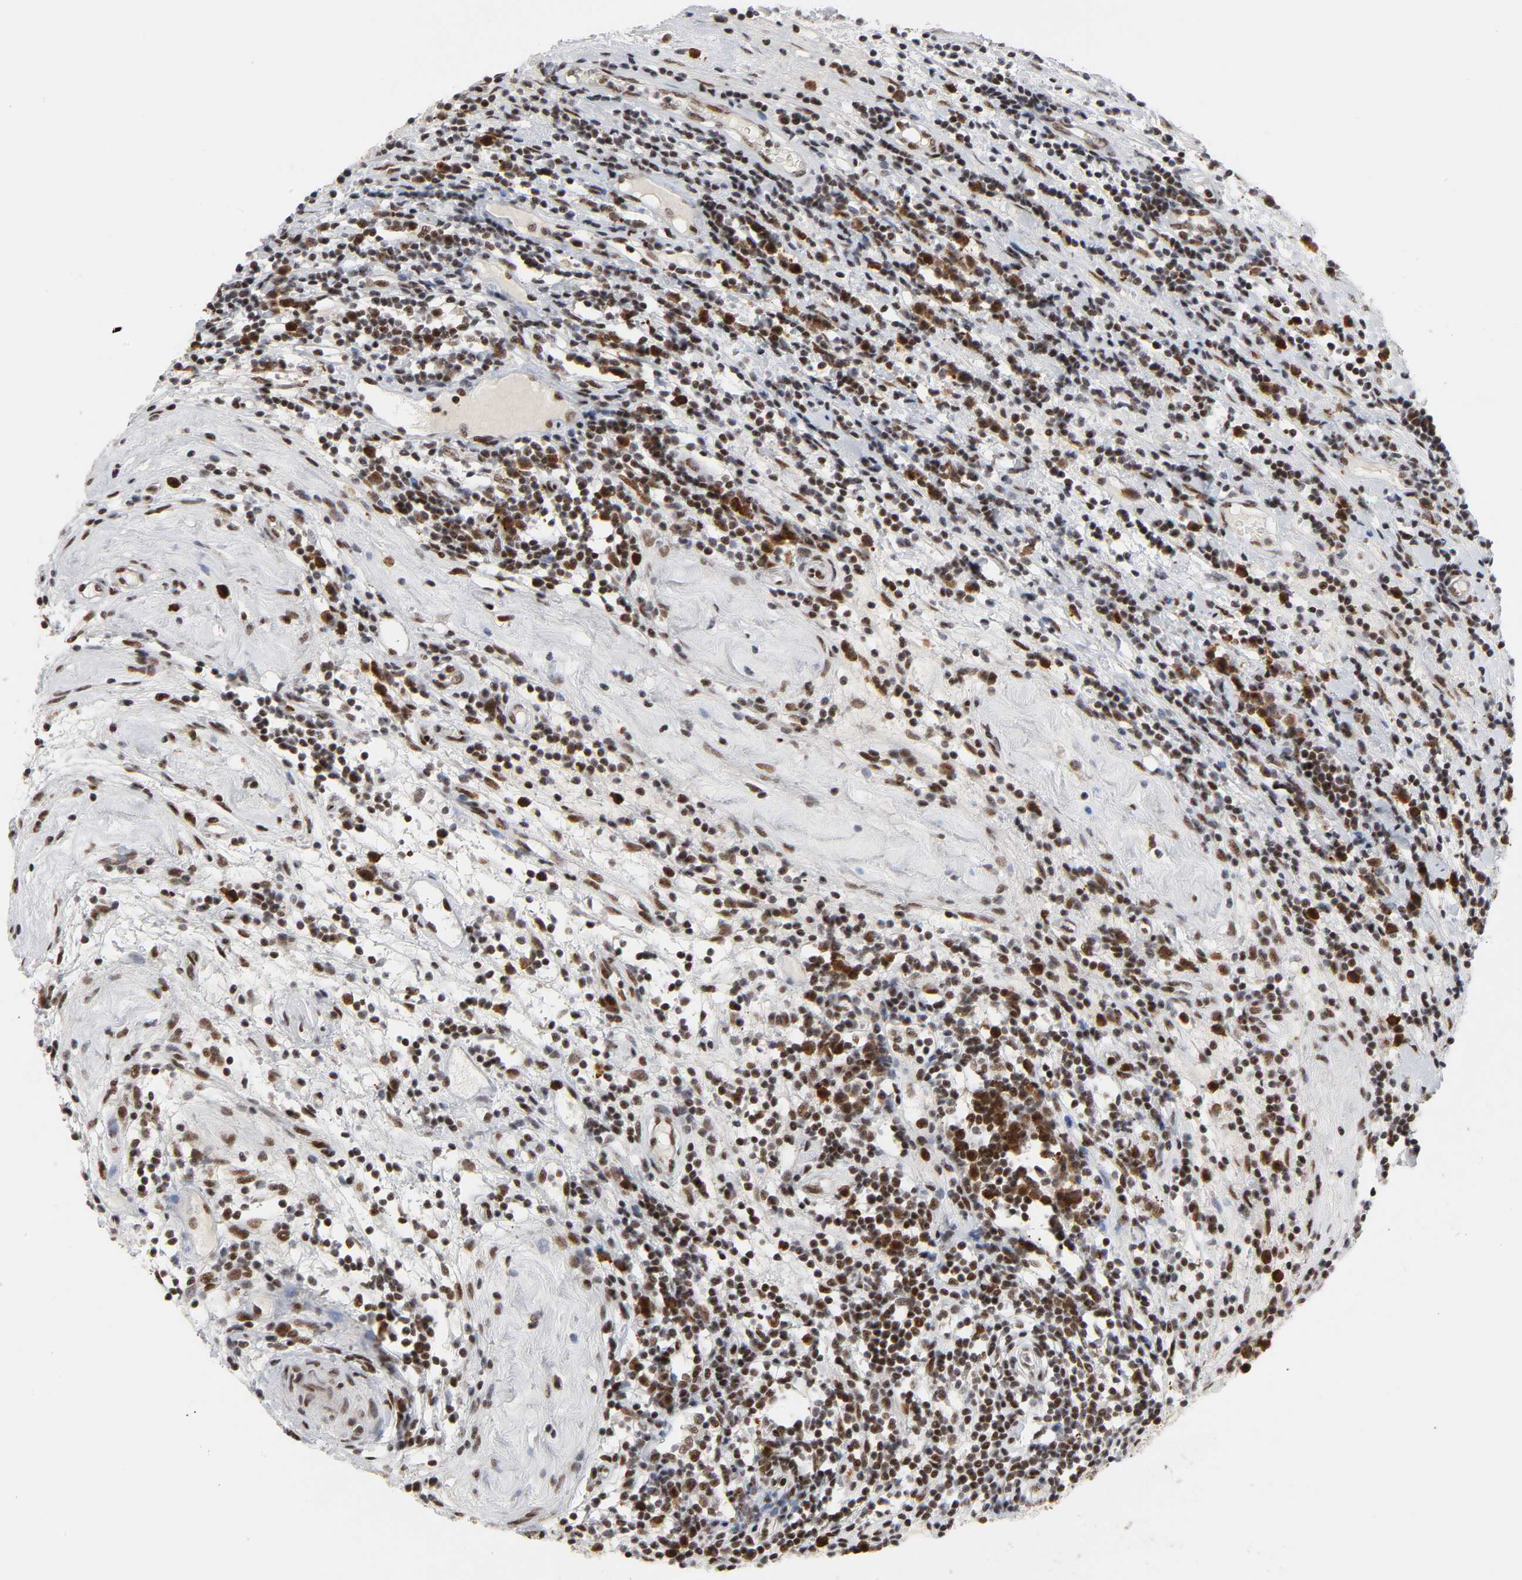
{"staining": {"intensity": "strong", "quantity": ">75%", "location": "nuclear"}, "tissue": "testis cancer", "cell_type": "Tumor cells", "image_type": "cancer", "snomed": [{"axis": "morphology", "description": "Seminoma, NOS"}, {"axis": "topography", "description": "Testis"}], "caption": "The image exhibits immunohistochemical staining of seminoma (testis). There is strong nuclear staining is present in approximately >75% of tumor cells.", "gene": "CREBBP", "patient": {"sex": "male", "age": 43}}